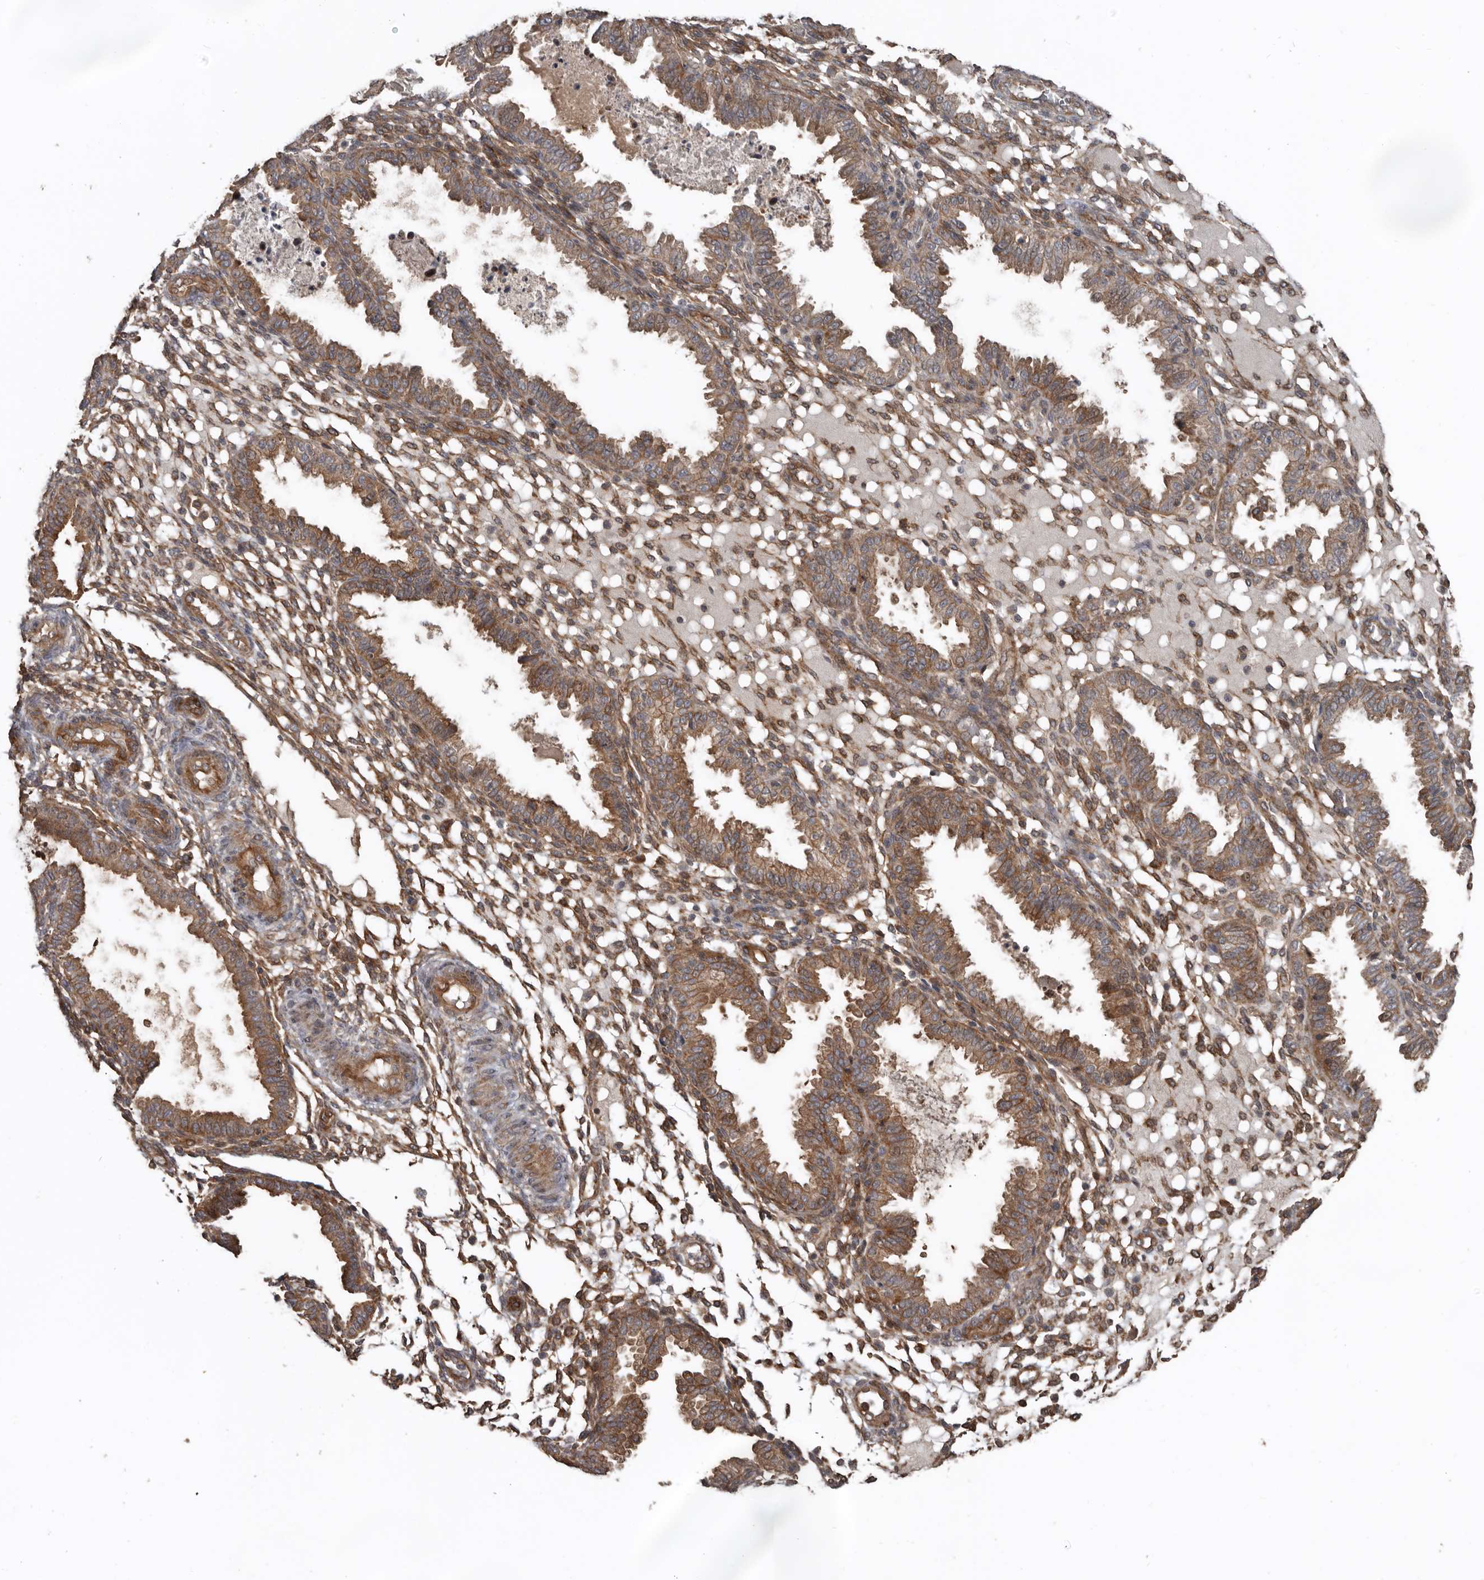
{"staining": {"intensity": "weak", "quantity": ">75%", "location": "cytoplasmic/membranous"}, "tissue": "endometrium", "cell_type": "Cells in endometrial stroma", "image_type": "normal", "snomed": [{"axis": "morphology", "description": "Normal tissue, NOS"}, {"axis": "topography", "description": "Endometrium"}], "caption": "Immunohistochemistry (IHC) (DAB) staining of benign human endometrium displays weak cytoplasmic/membranous protein positivity in about >75% of cells in endometrial stroma. (DAB (3,3'-diaminobenzidine) IHC, brown staining for protein, blue staining for nuclei).", "gene": "EXOC3L1", "patient": {"sex": "female", "age": 33}}